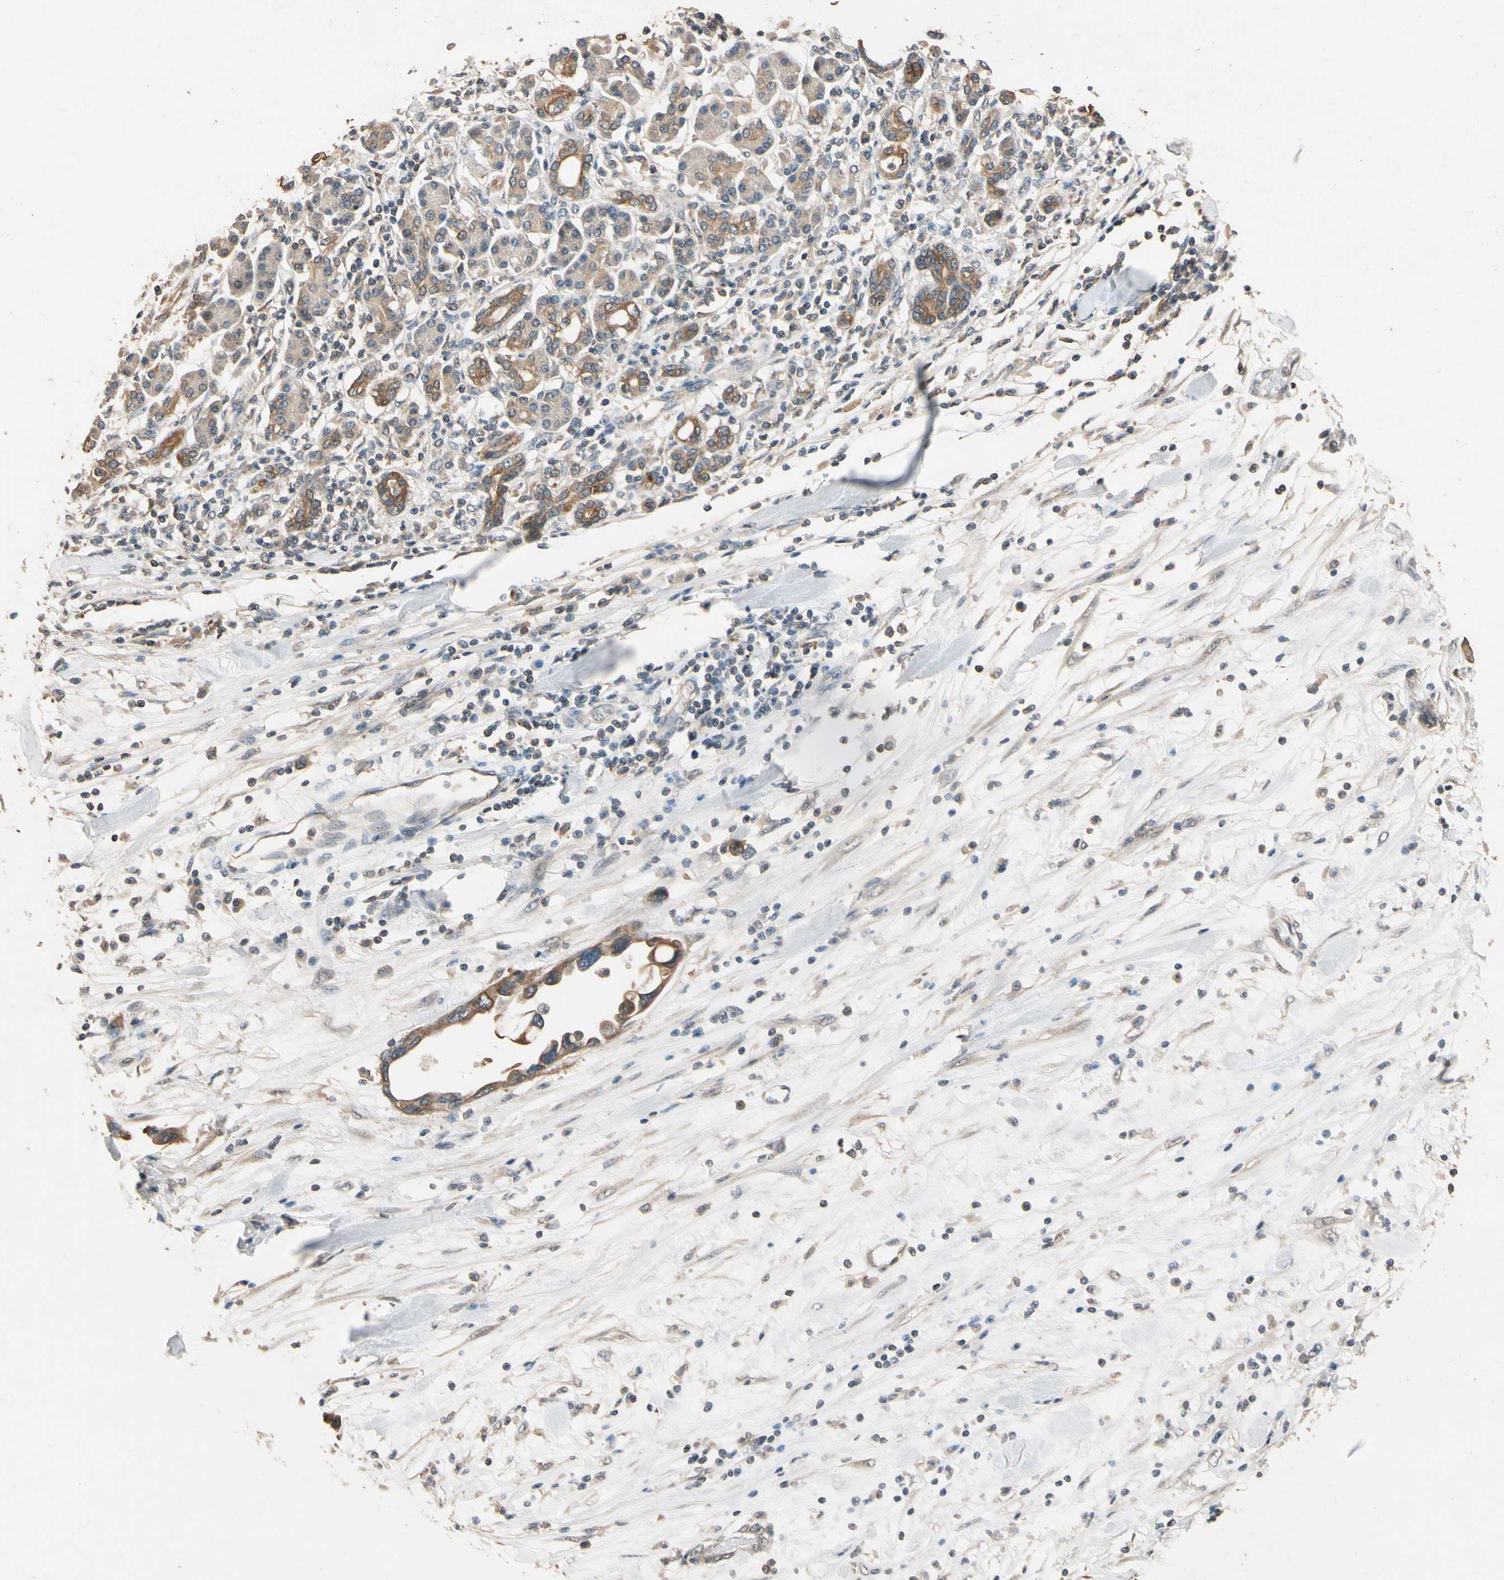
{"staining": {"intensity": "moderate", "quantity": ">75%", "location": "cytoplasmic/membranous"}, "tissue": "pancreatic cancer", "cell_type": "Tumor cells", "image_type": "cancer", "snomed": [{"axis": "morphology", "description": "Adenocarcinoma, NOS"}, {"axis": "topography", "description": "Pancreas"}], "caption": "Protein staining of pancreatic cancer tissue reveals moderate cytoplasmic/membranous staining in about >75% of tumor cells.", "gene": "MAP3K7", "patient": {"sex": "female", "age": 57}}